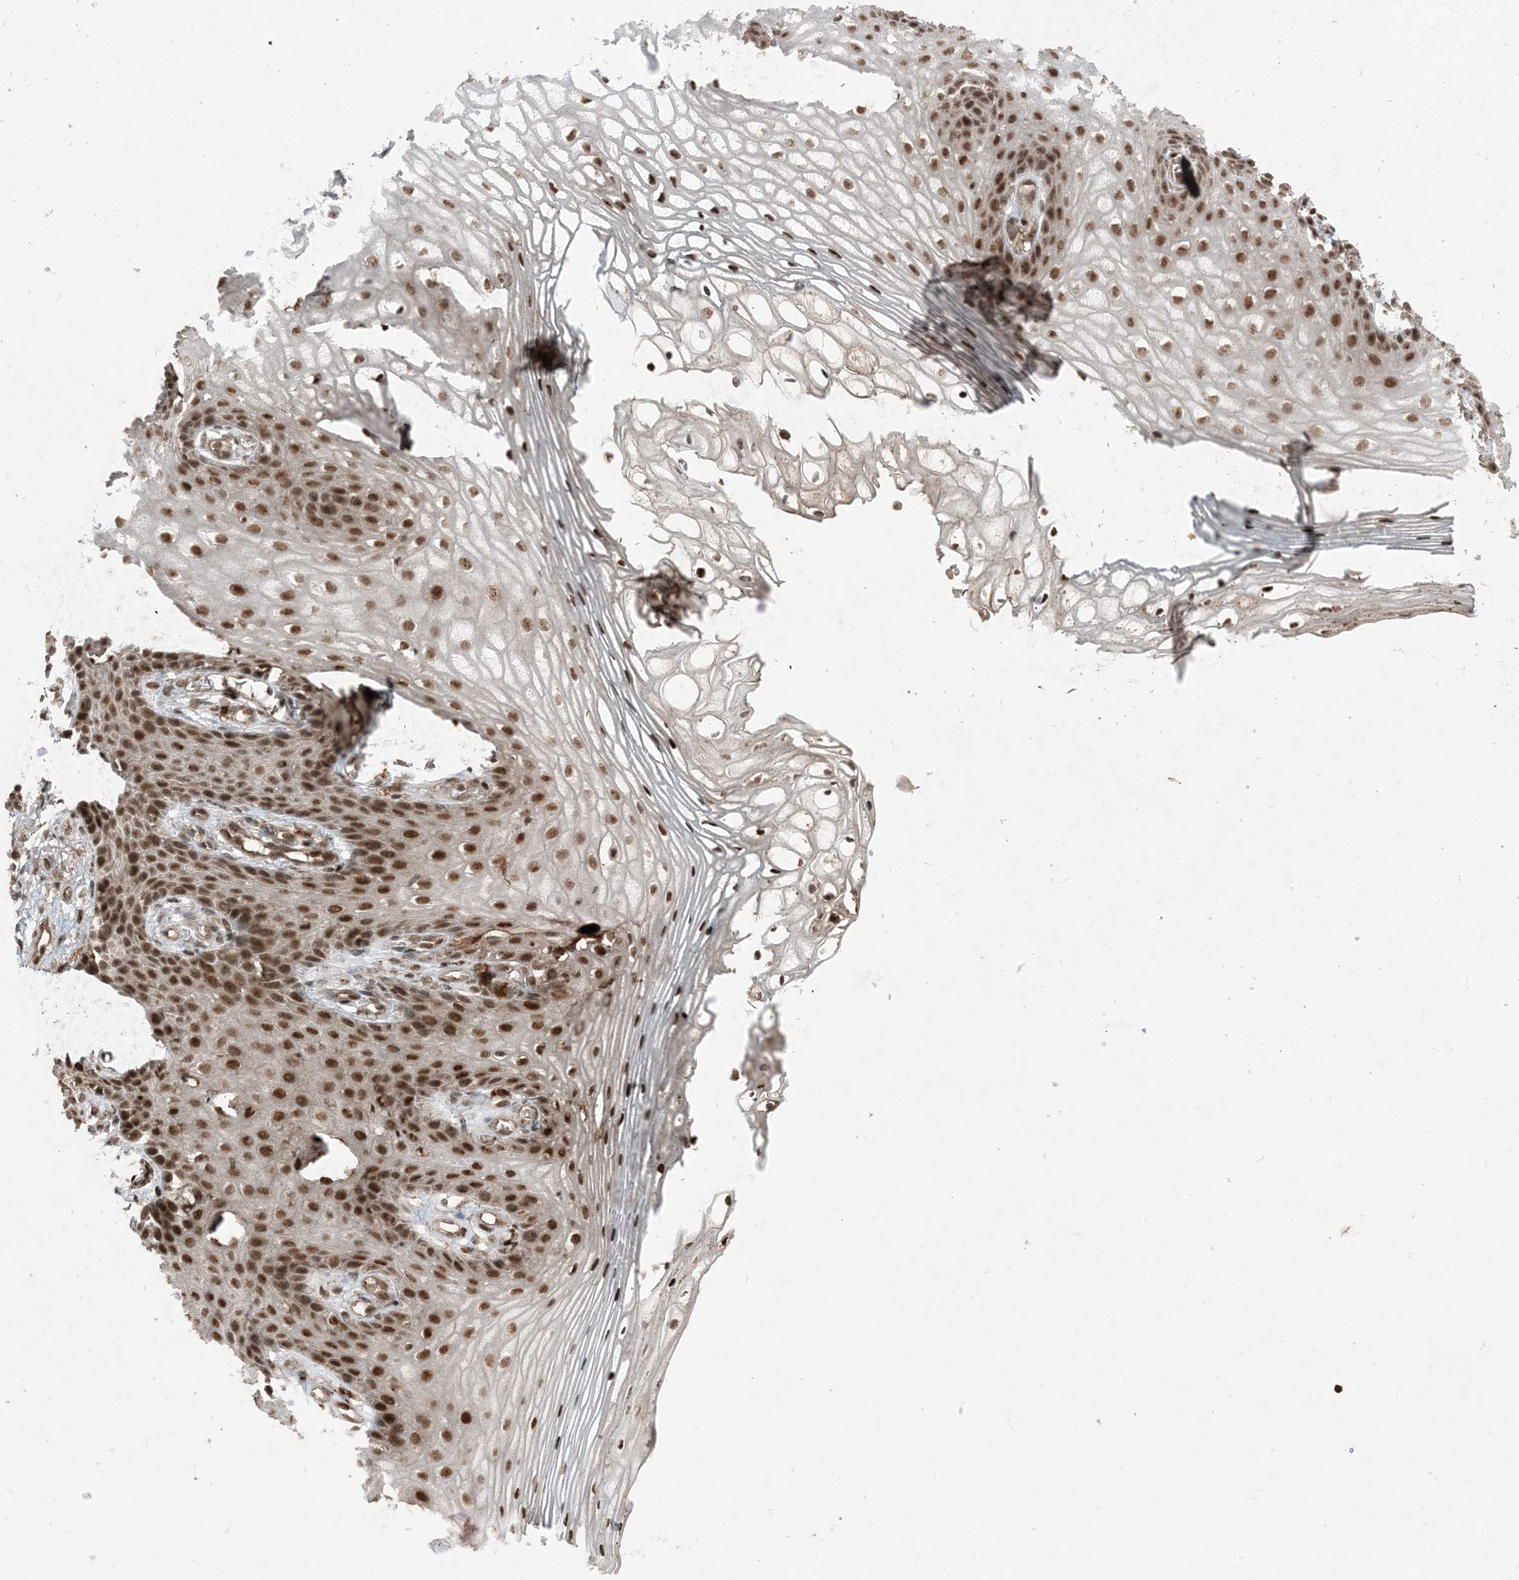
{"staining": {"intensity": "strong", "quantity": ">75%", "location": "nuclear"}, "tissue": "vagina", "cell_type": "Squamous epithelial cells", "image_type": "normal", "snomed": [{"axis": "morphology", "description": "Normal tissue, NOS"}, {"axis": "topography", "description": "Vagina"}], "caption": "An immunohistochemistry photomicrograph of benign tissue is shown. Protein staining in brown labels strong nuclear positivity in vagina within squamous epithelial cells.", "gene": "TRAPPC12", "patient": {"sex": "female", "age": 60}}